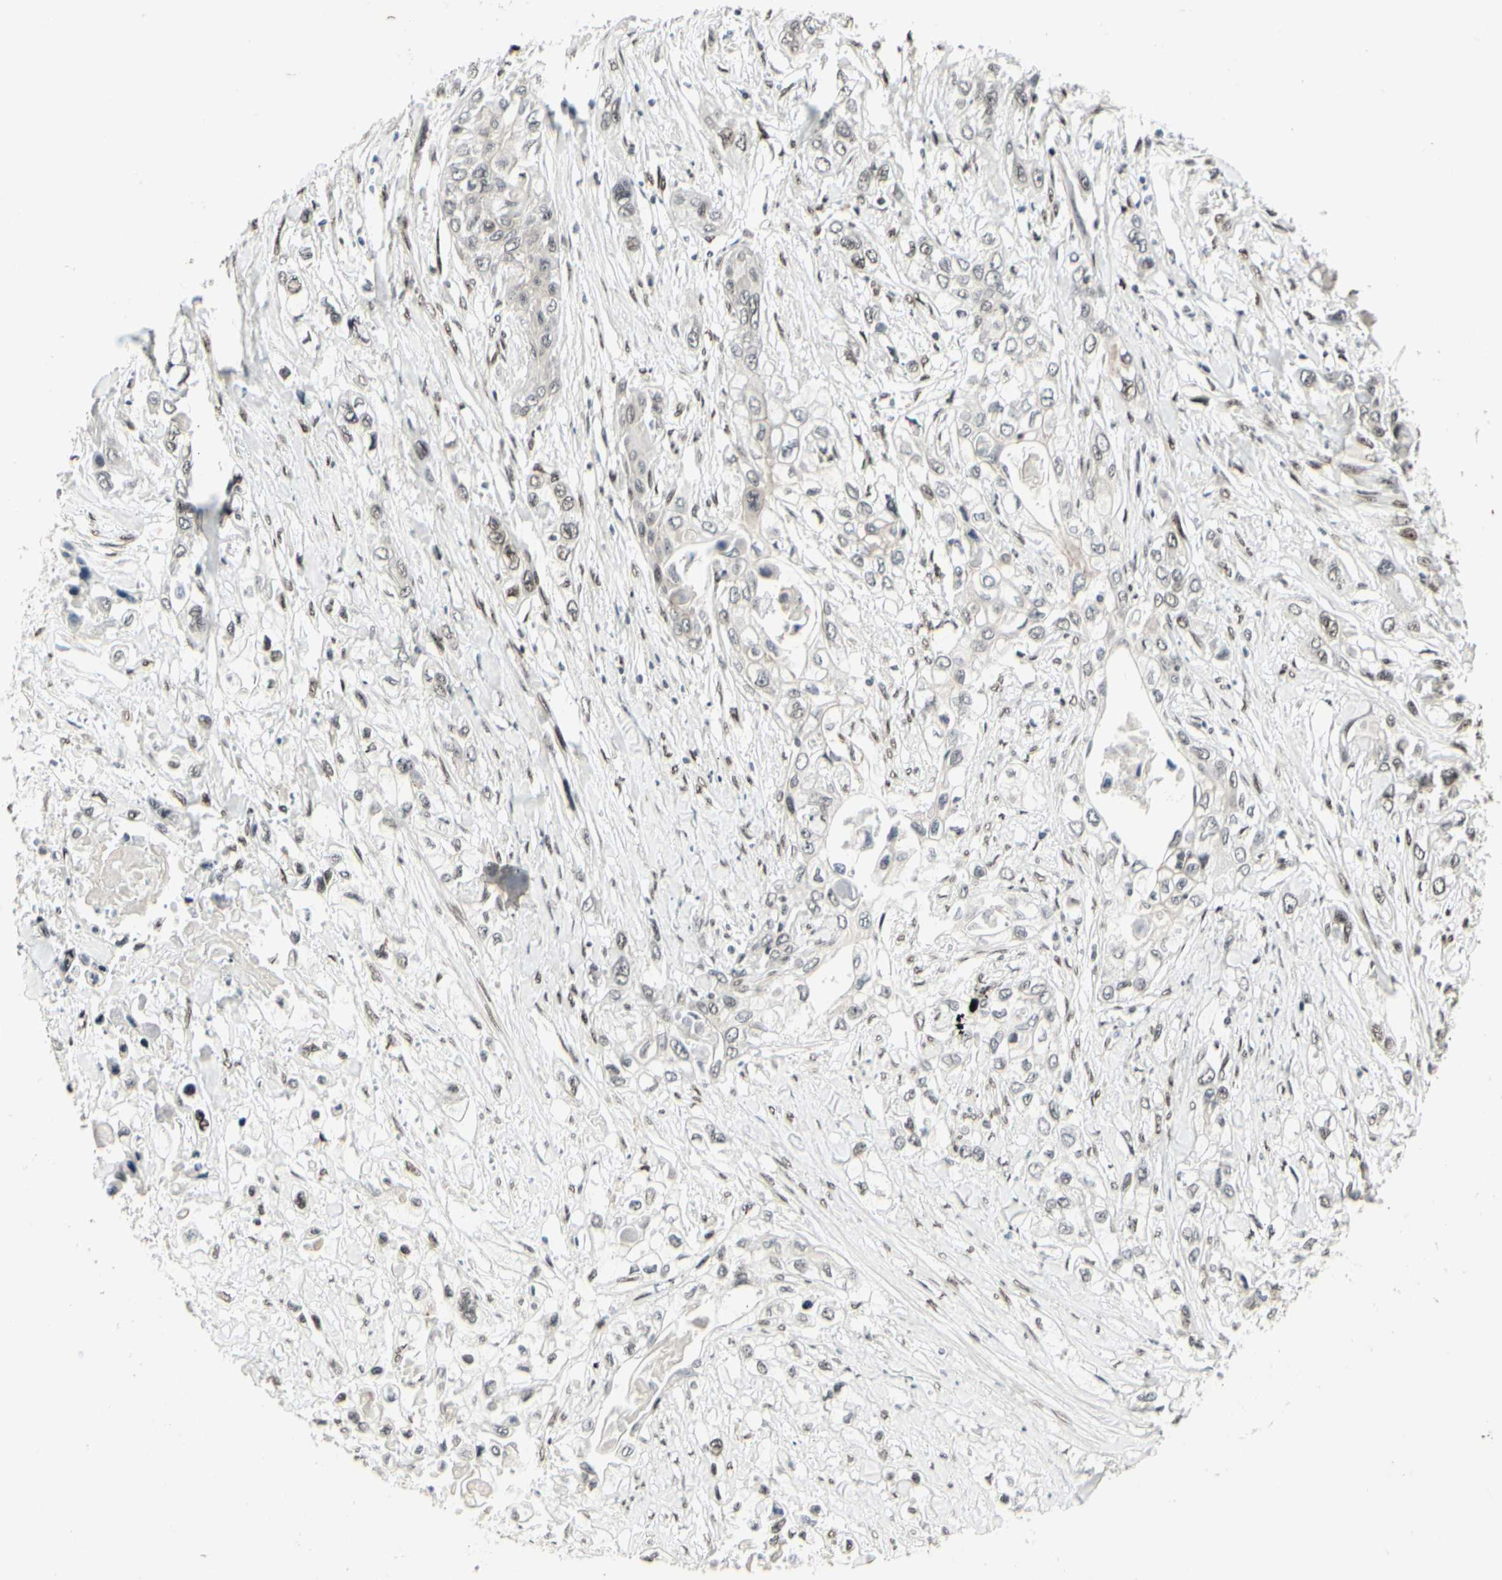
{"staining": {"intensity": "negative", "quantity": "none", "location": "none"}, "tissue": "pancreatic cancer", "cell_type": "Tumor cells", "image_type": "cancer", "snomed": [{"axis": "morphology", "description": "Adenocarcinoma, NOS"}, {"axis": "topography", "description": "Pancreas"}], "caption": "The immunohistochemistry photomicrograph has no significant staining in tumor cells of pancreatic adenocarcinoma tissue.", "gene": "FOXJ2", "patient": {"sex": "female", "age": 70}}